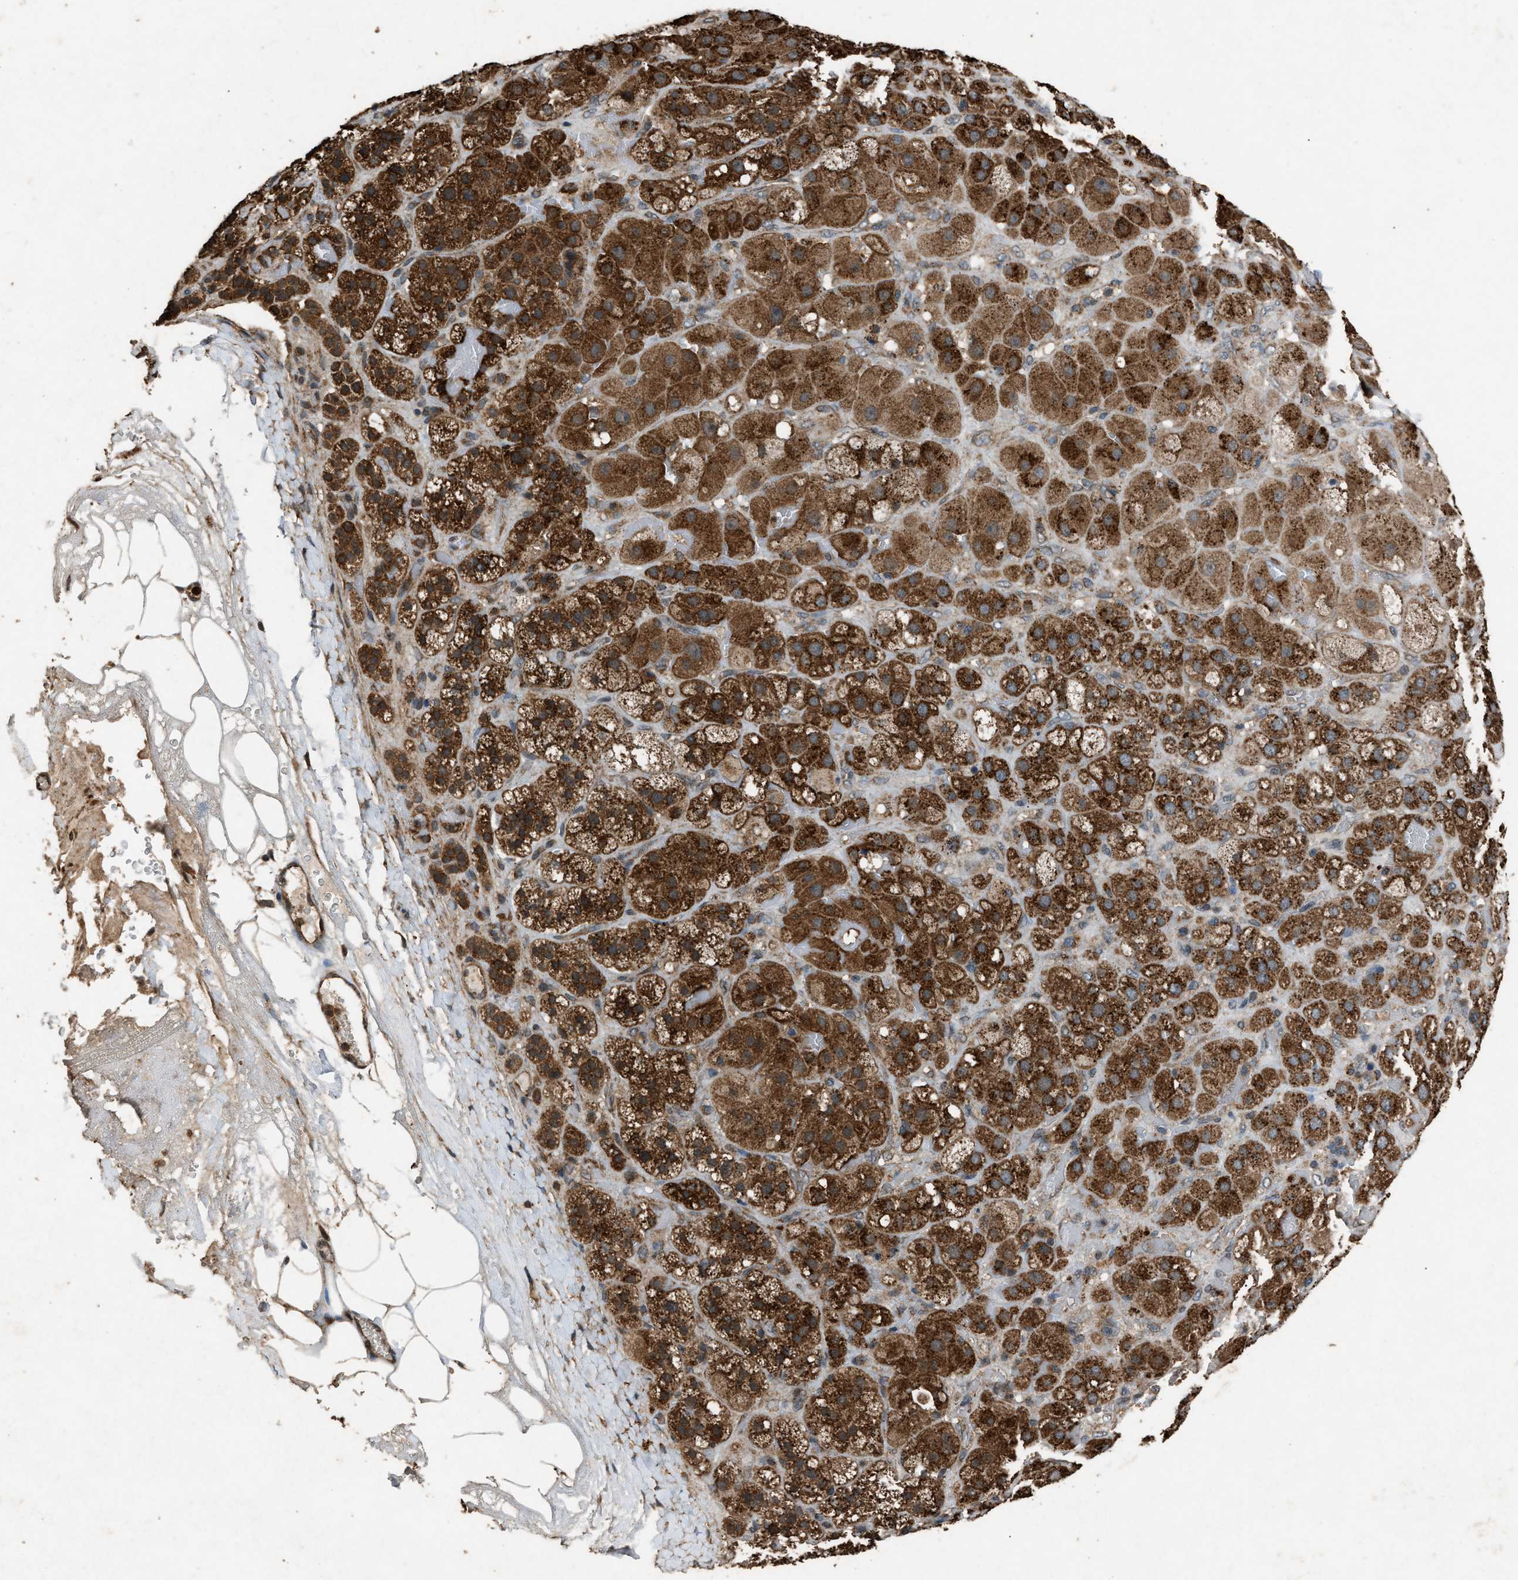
{"staining": {"intensity": "strong", "quantity": ">75%", "location": "cytoplasmic/membranous"}, "tissue": "adrenal gland", "cell_type": "Glandular cells", "image_type": "normal", "snomed": [{"axis": "morphology", "description": "Normal tissue, NOS"}, {"axis": "topography", "description": "Adrenal gland"}], "caption": "Immunohistochemistry staining of unremarkable adrenal gland, which reveals high levels of strong cytoplasmic/membranous positivity in about >75% of glandular cells indicating strong cytoplasmic/membranous protein expression. The staining was performed using DAB (brown) for protein detection and nuclei were counterstained in hematoxylin (blue).", "gene": "PSMD1", "patient": {"sex": "female", "age": 47}}